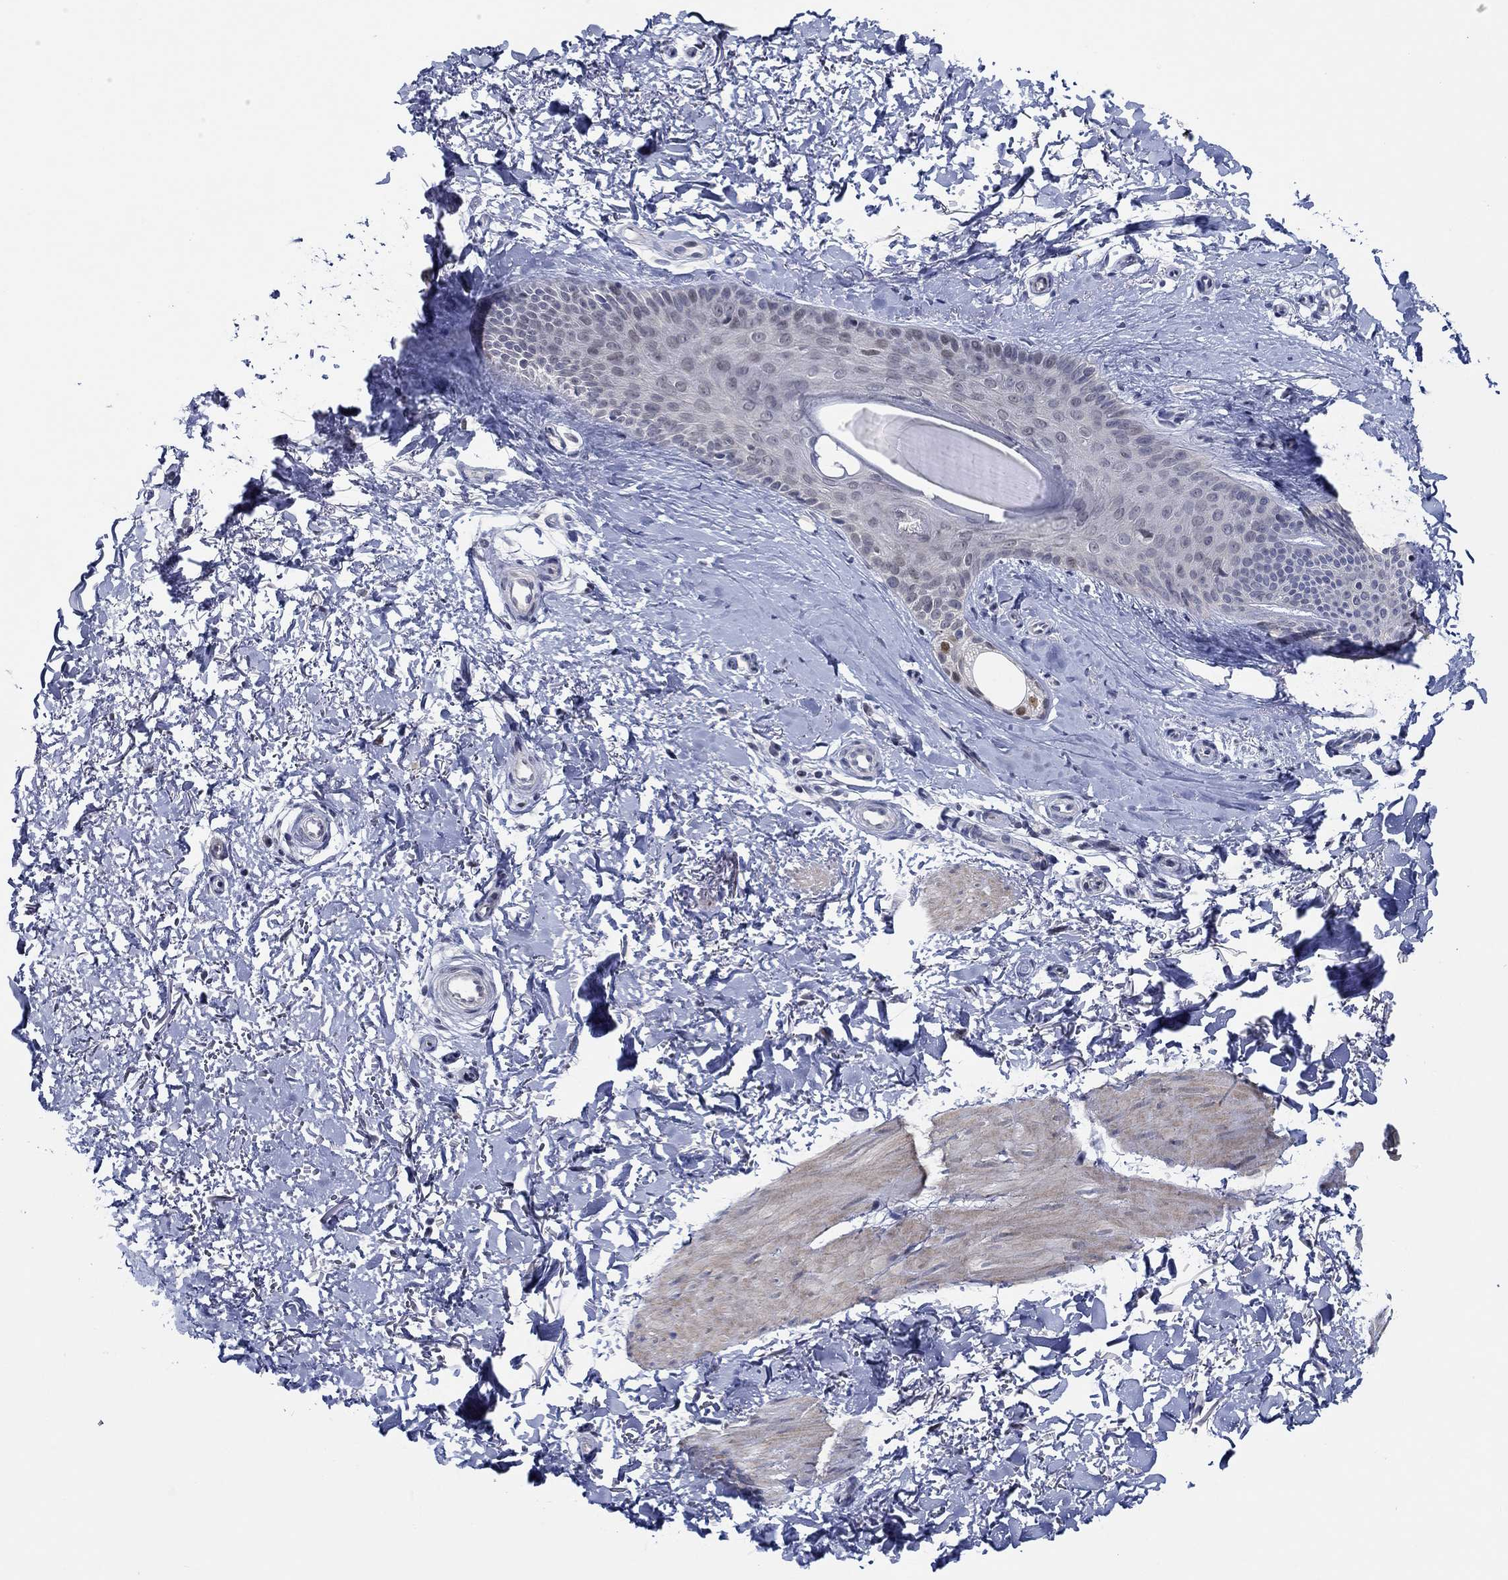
{"staining": {"intensity": "negative", "quantity": "none", "location": "none"}, "tissue": "skin", "cell_type": "Fibroblasts", "image_type": "normal", "snomed": [{"axis": "morphology", "description": "Normal tissue, NOS"}, {"axis": "morphology", "description": "Inflammation, NOS"}, {"axis": "morphology", "description": "Fibrosis, NOS"}, {"axis": "topography", "description": "Skin"}], "caption": "Photomicrograph shows no protein expression in fibroblasts of unremarkable skin.", "gene": "SLC34A1", "patient": {"sex": "male", "age": 71}}